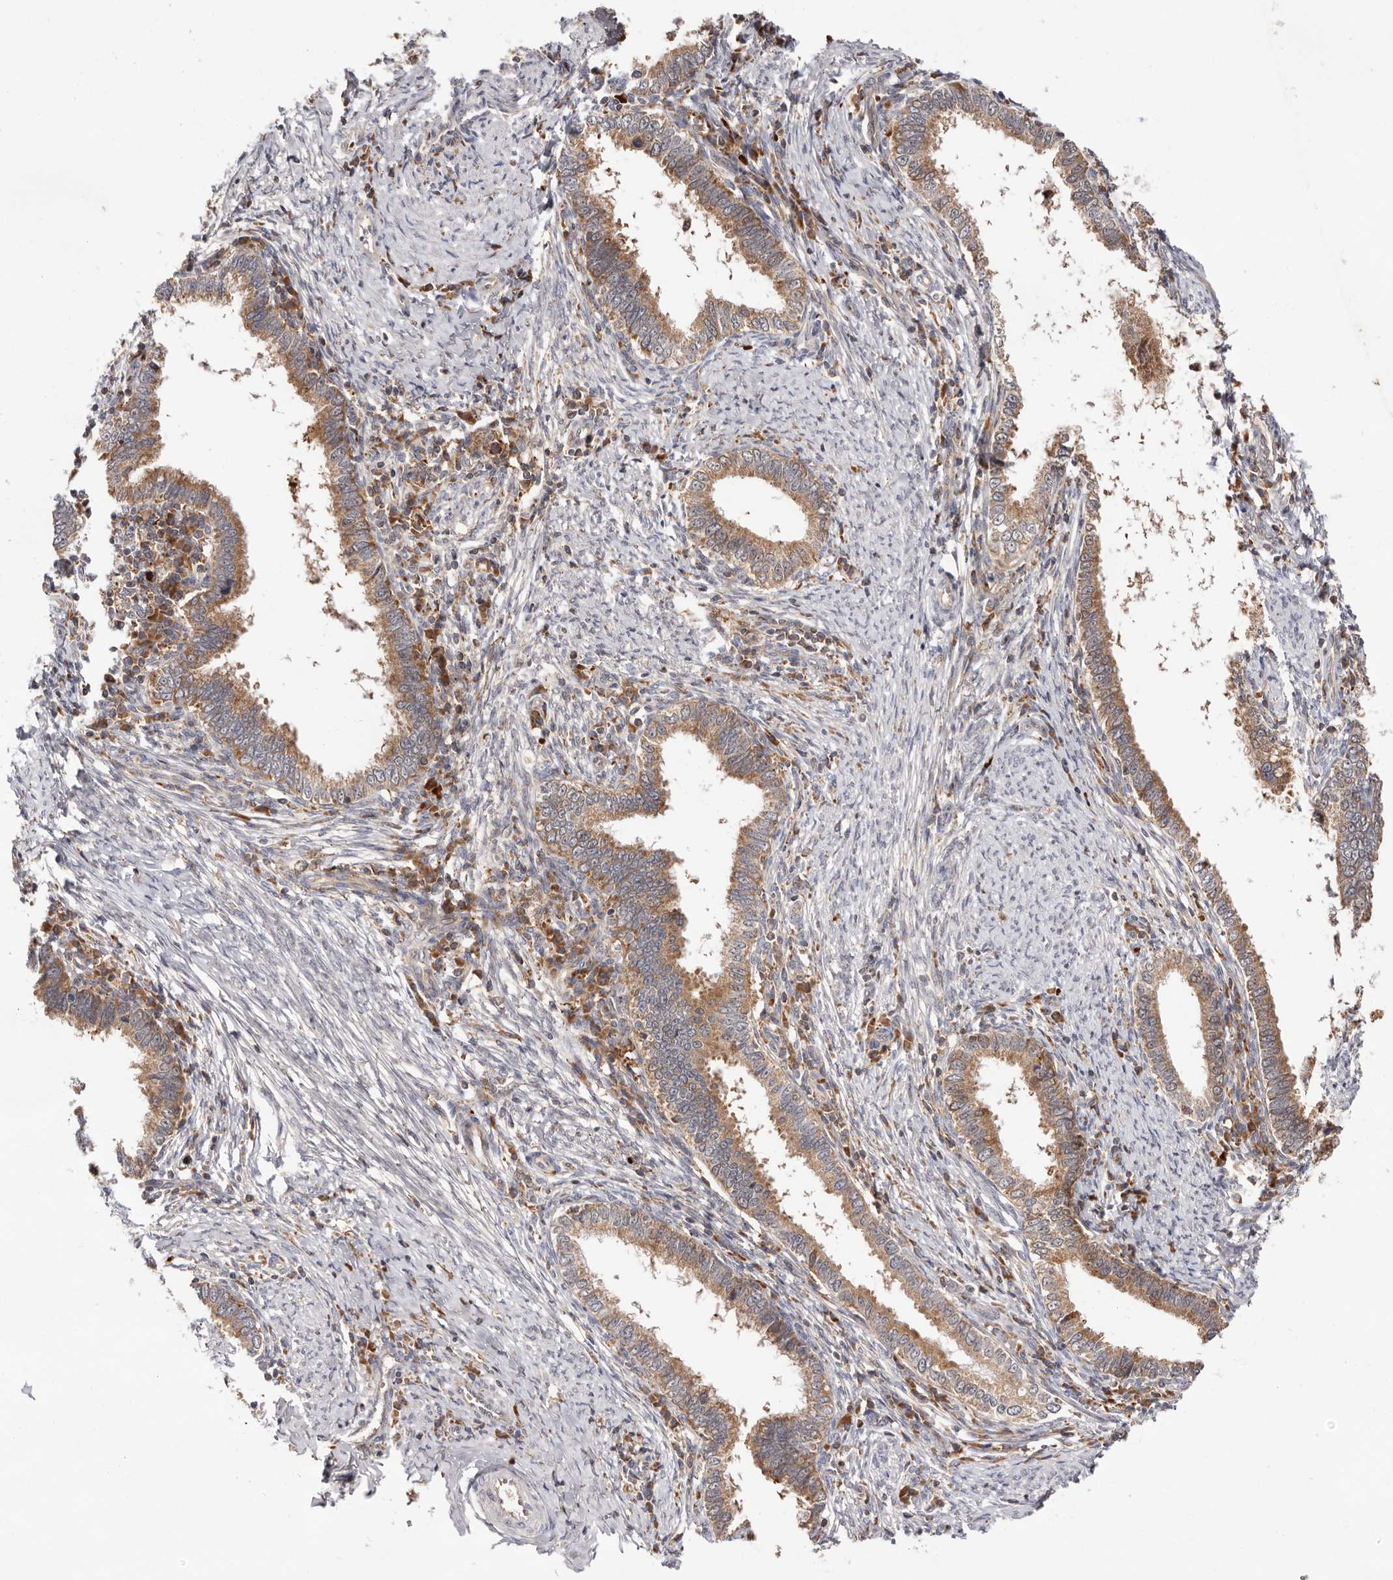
{"staining": {"intensity": "moderate", "quantity": ">75%", "location": "cytoplasmic/membranous"}, "tissue": "cervical cancer", "cell_type": "Tumor cells", "image_type": "cancer", "snomed": [{"axis": "morphology", "description": "Adenocarcinoma, NOS"}, {"axis": "topography", "description": "Cervix"}], "caption": "An immunohistochemistry (IHC) photomicrograph of neoplastic tissue is shown. Protein staining in brown labels moderate cytoplasmic/membranous positivity in cervical cancer within tumor cells. Ihc stains the protein in brown and the nuclei are stained blue.", "gene": "RNF213", "patient": {"sex": "female", "age": 36}}